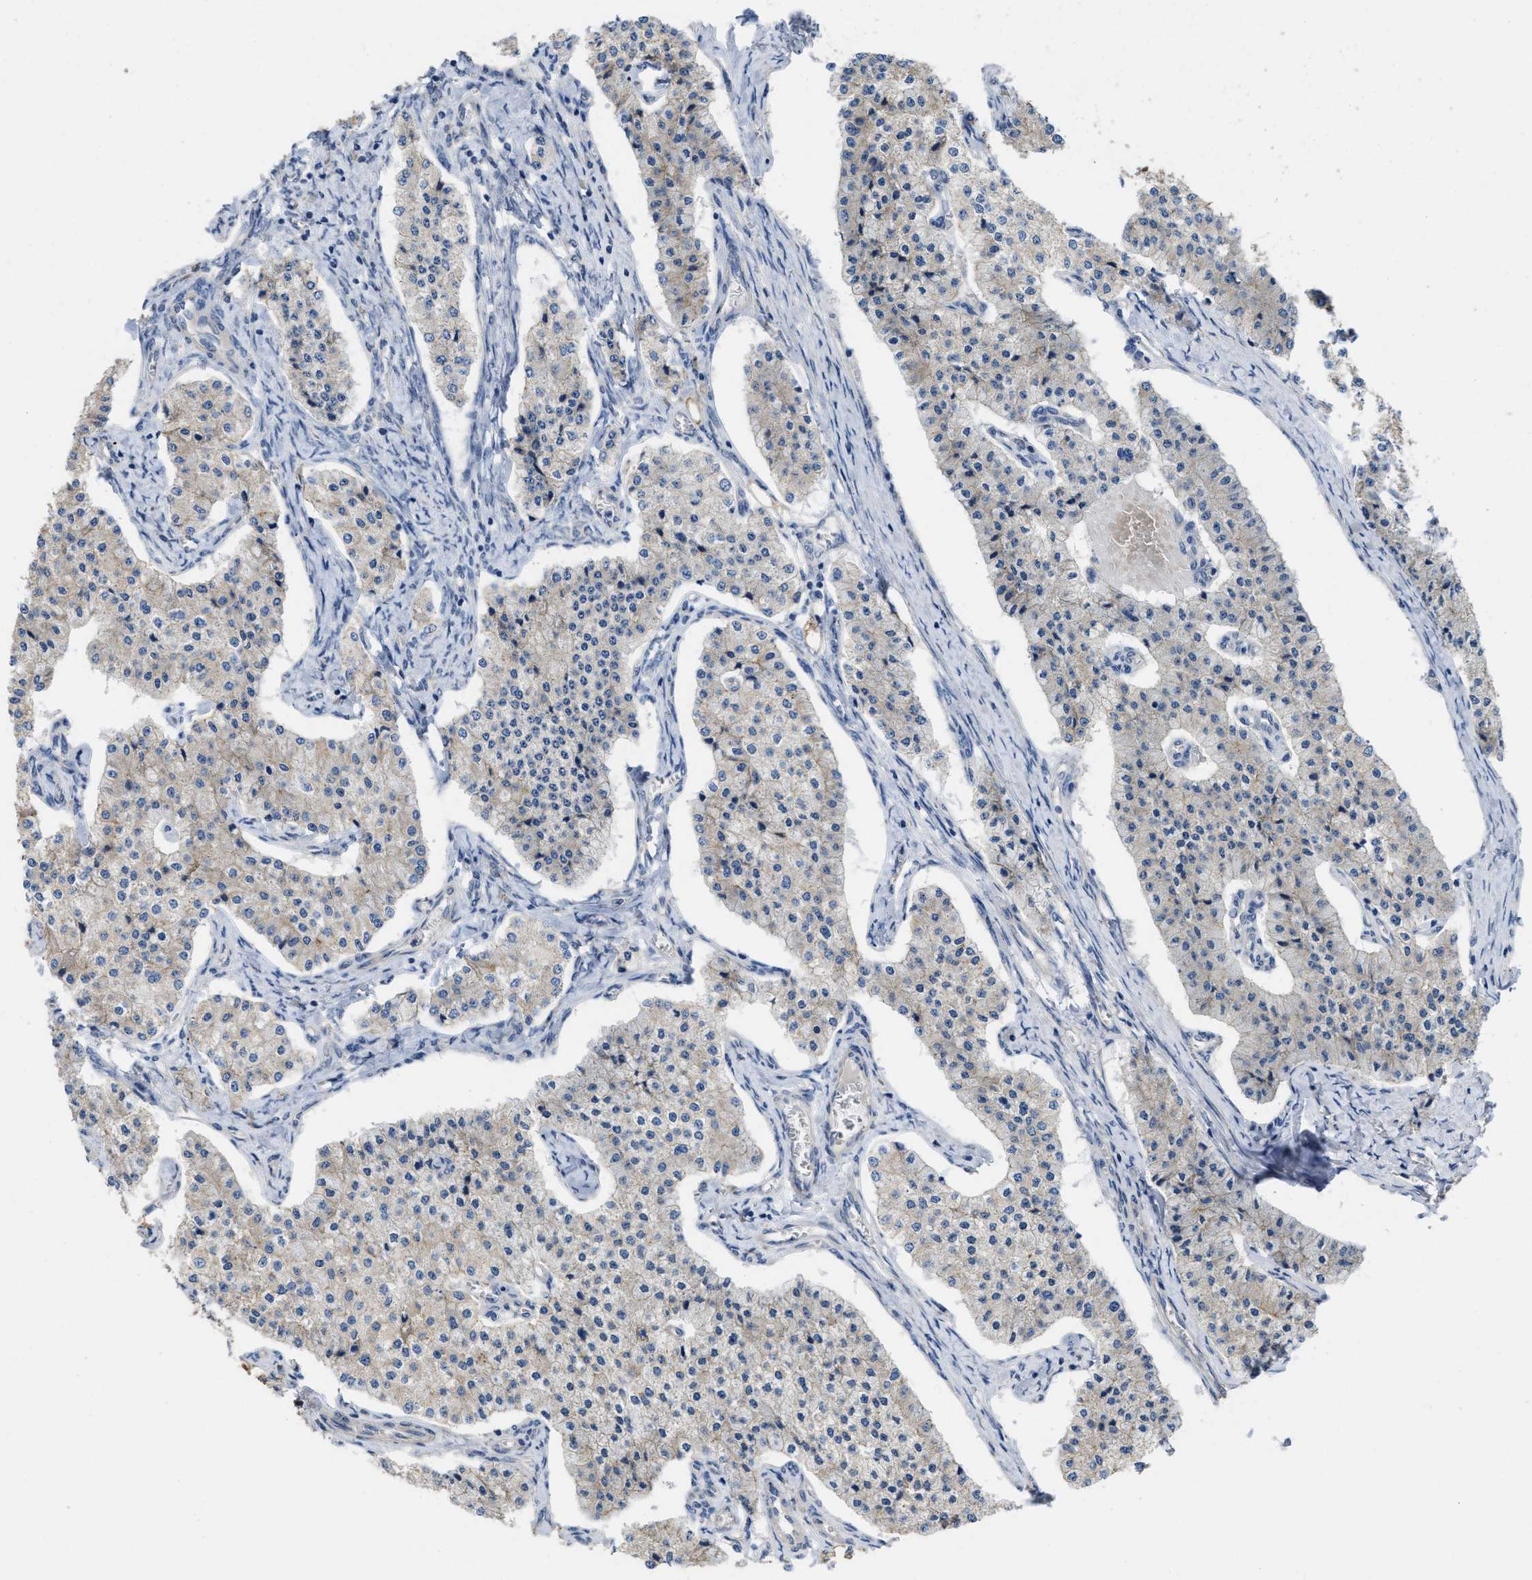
{"staining": {"intensity": "weak", "quantity": "<25%", "location": "cytoplasmic/membranous"}, "tissue": "carcinoid", "cell_type": "Tumor cells", "image_type": "cancer", "snomed": [{"axis": "morphology", "description": "Carcinoid, malignant, NOS"}, {"axis": "topography", "description": "Colon"}], "caption": "This is an immunohistochemistry (IHC) image of human carcinoid. There is no positivity in tumor cells.", "gene": "CDPF1", "patient": {"sex": "female", "age": 52}}